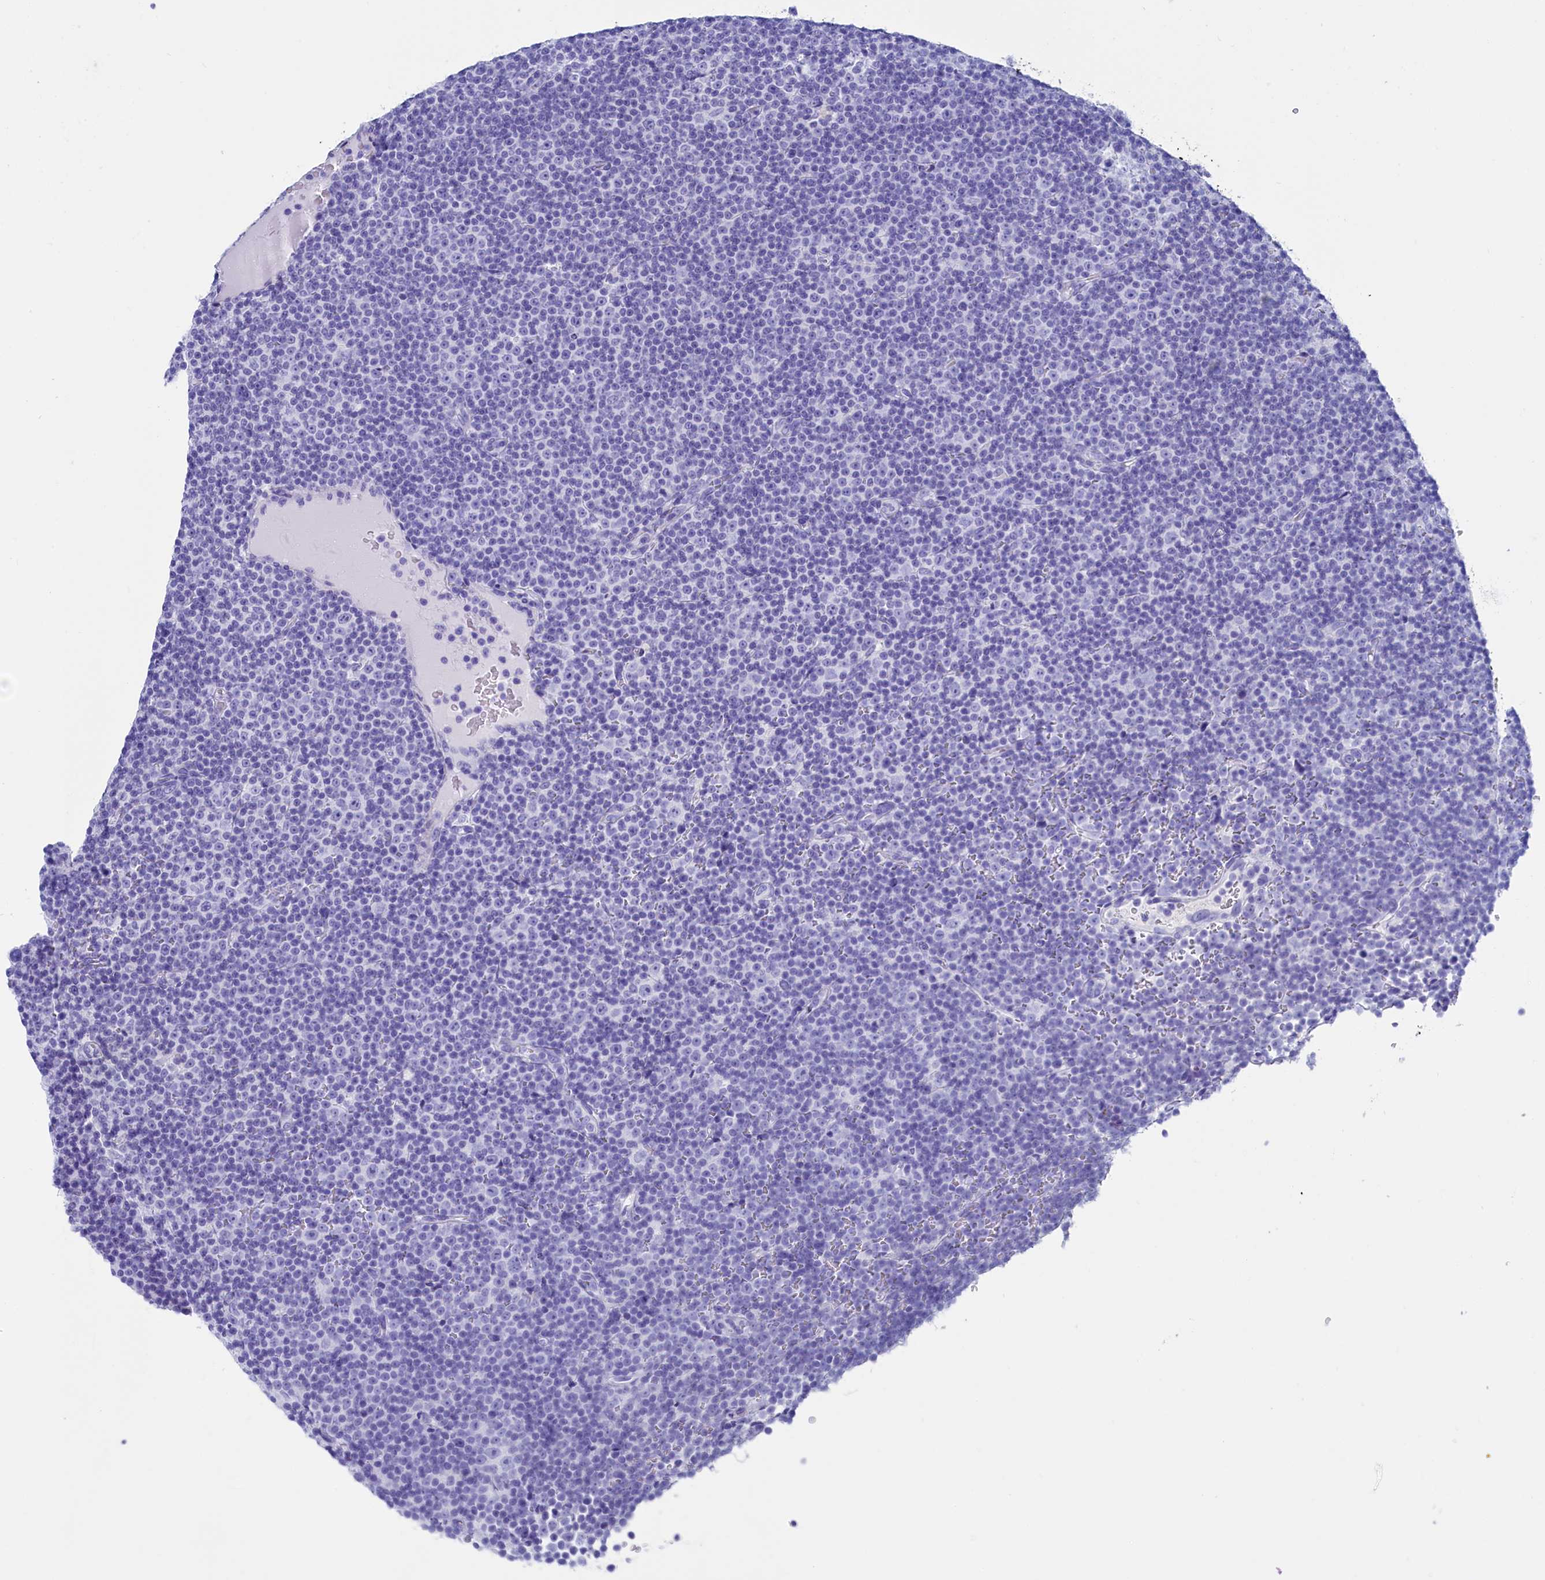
{"staining": {"intensity": "negative", "quantity": "none", "location": "none"}, "tissue": "lymphoma", "cell_type": "Tumor cells", "image_type": "cancer", "snomed": [{"axis": "morphology", "description": "Malignant lymphoma, non-Hodgkin's type, Low grade"}, {"axis": "topography", "description": "Lymph node"}], "caption": "Immunohistochemistry of human lymphoma demonstrates no staining in tumor cells. (Immunohistochemistry, brightfield microscopy, high magnification).", "gene": "ANKRD29", "patient": {"sex": "female", "age": 67}}